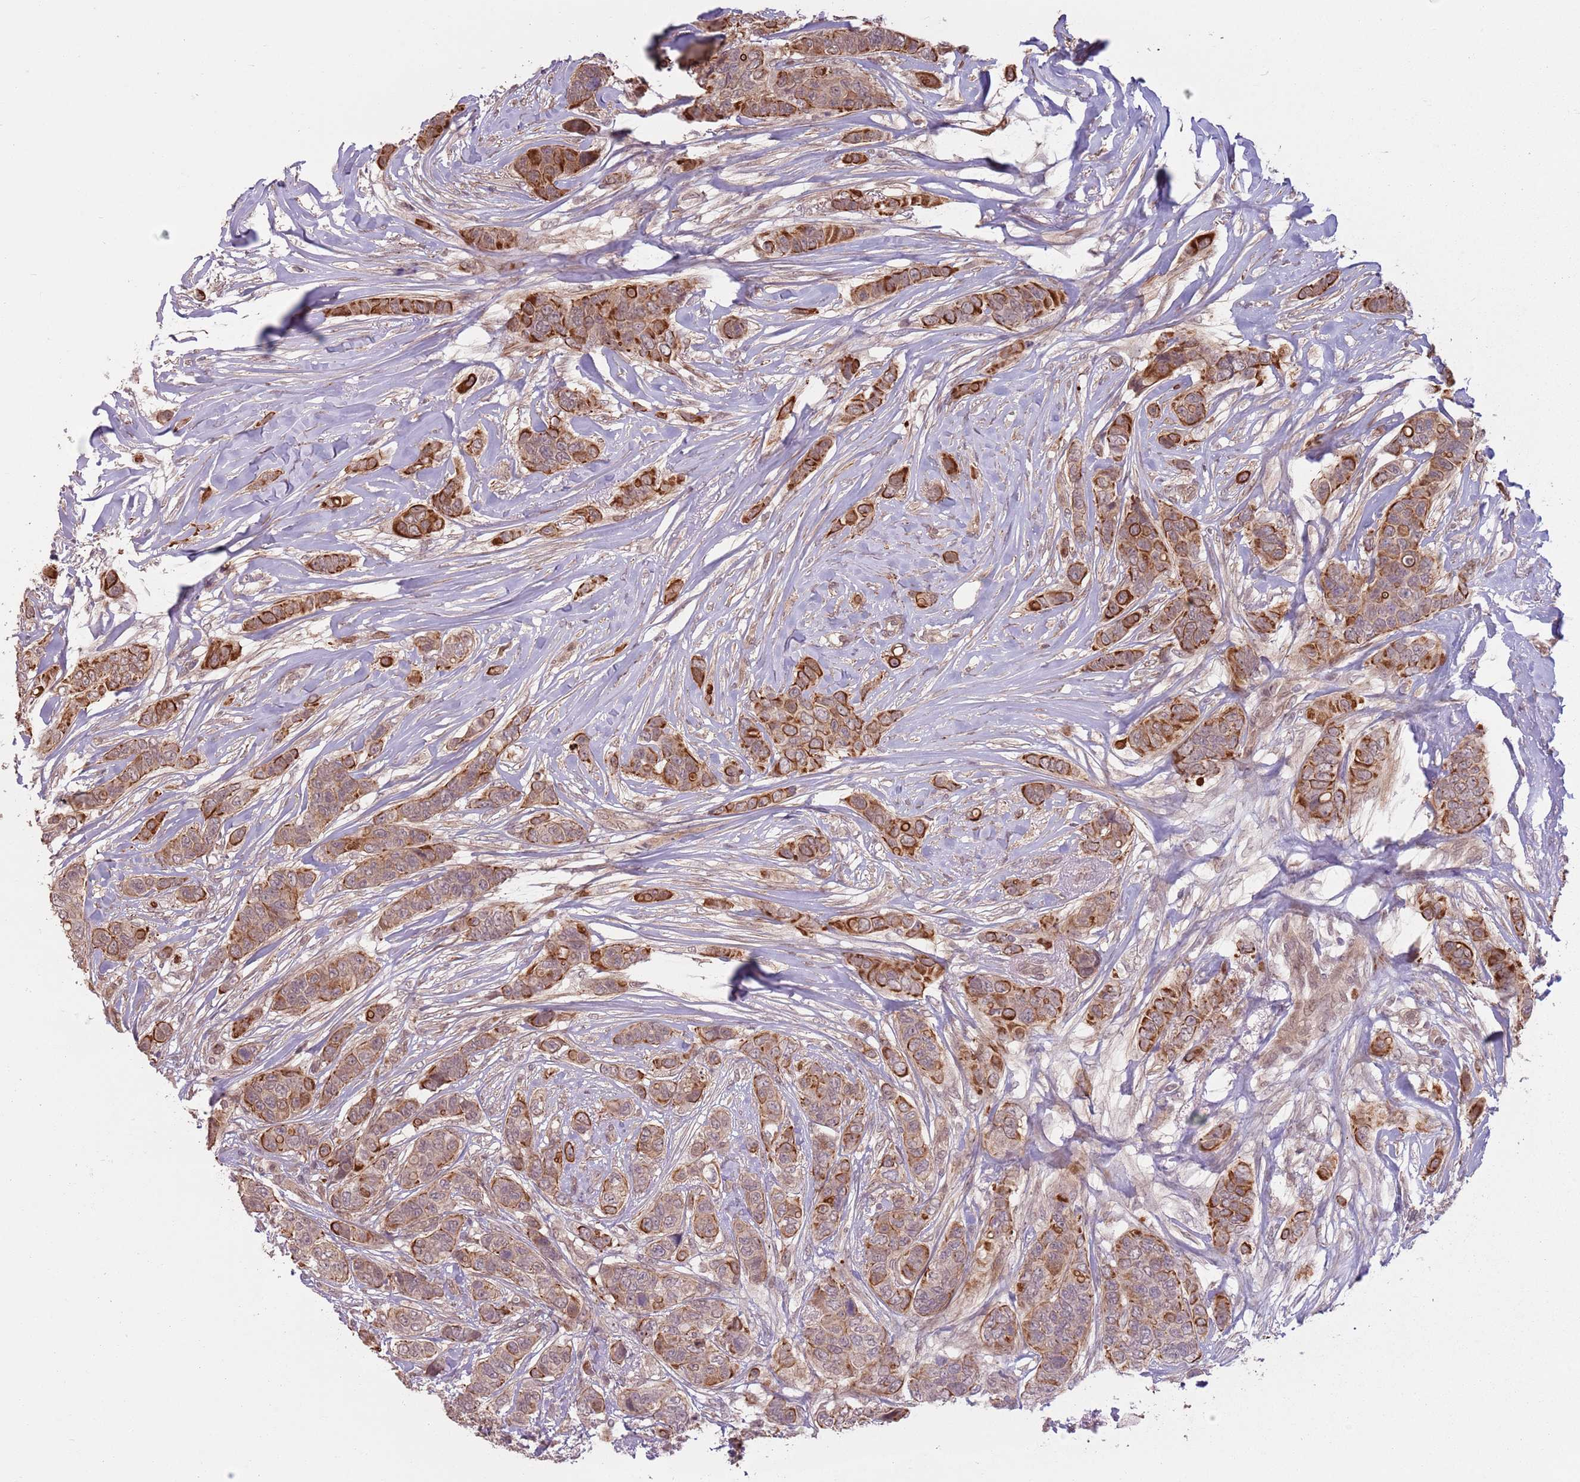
{"staining": {"intensity": "strong", "quantity": ">75%", "location": "cytoplasmic/membranous"}, "tissue": "breast cancer", "cell_type": "Tumor cells", "image_type": "cancer", "snomed": [{"axis": "morphology", "description": "Lobular carcinoma"}, {"axis": "topography", "description": "Breast"}], "caption": "Immunohistochemical staining of human breast lobular carcinoma exhibits high levels of strong cytoplasmic/membranous positivity in approximately >75% of tumor cells.", "gene": "CCDC154", "patient": {"sex": "female", "age": 51}}